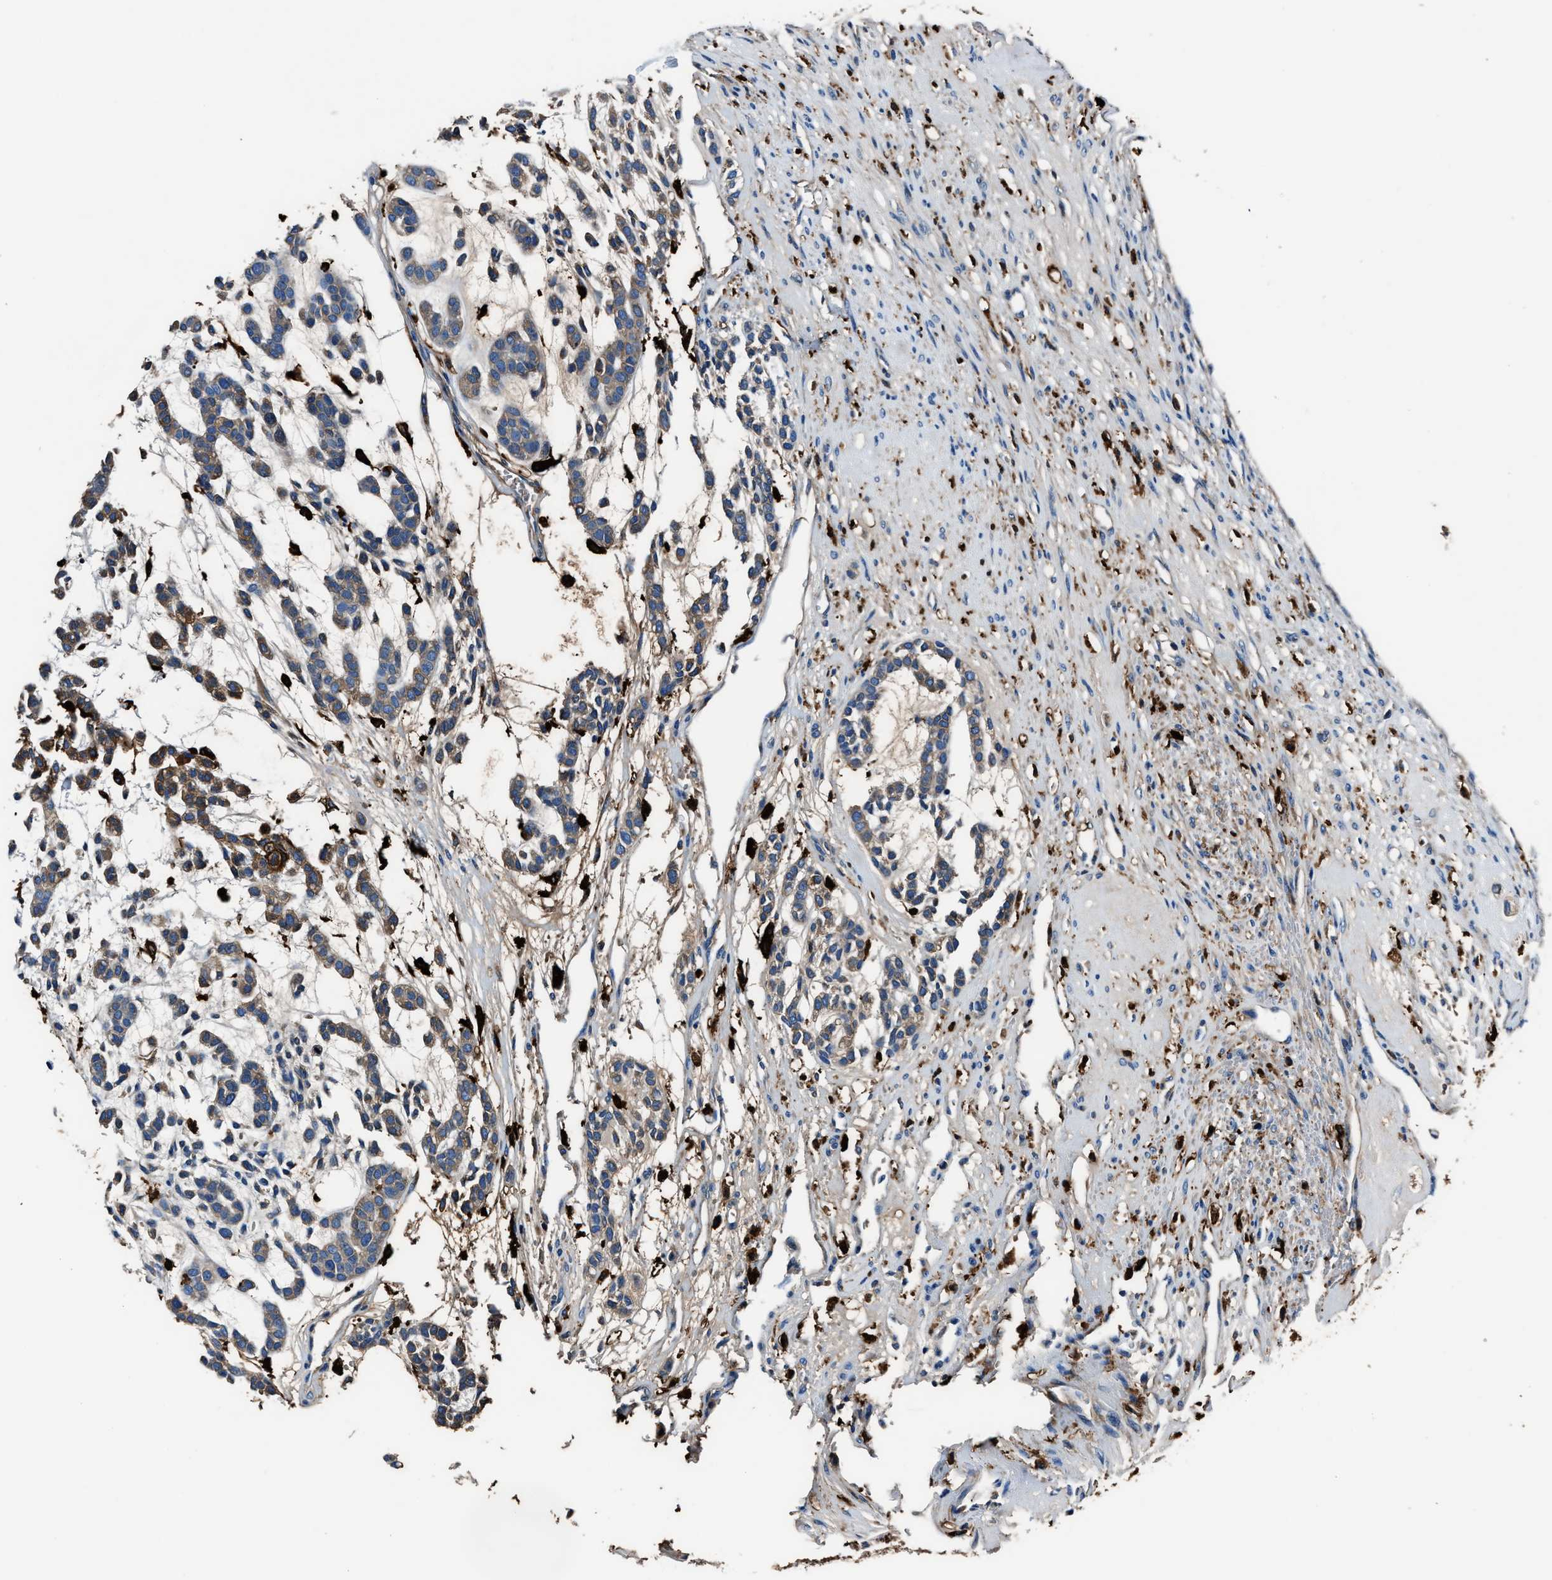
{"staining": {"intensity": "moderate", "quantity": ">75%", "location": "cytoplasmic/membranous"}, "tissue": "head and neck cancer", "cell_type": "Tumor cells", "image_type": "cancer", "snomed": [{"axis": "morphology", "description": "Adenocarcinoma, NOS"}, {"axis": "morphology", "description": "Adenoma, NOS"}, {"axis": "topography", "description": "Head-Neck"}], "caption": "This histopathology image shows immunohistochemistry staining of human adenoma (head and neck), with medium moderate cytoplasmic/membranous staining in about >75% of tumor cells.", "gene": "FTL", "patient": {"sex": "female", "age": 55}}